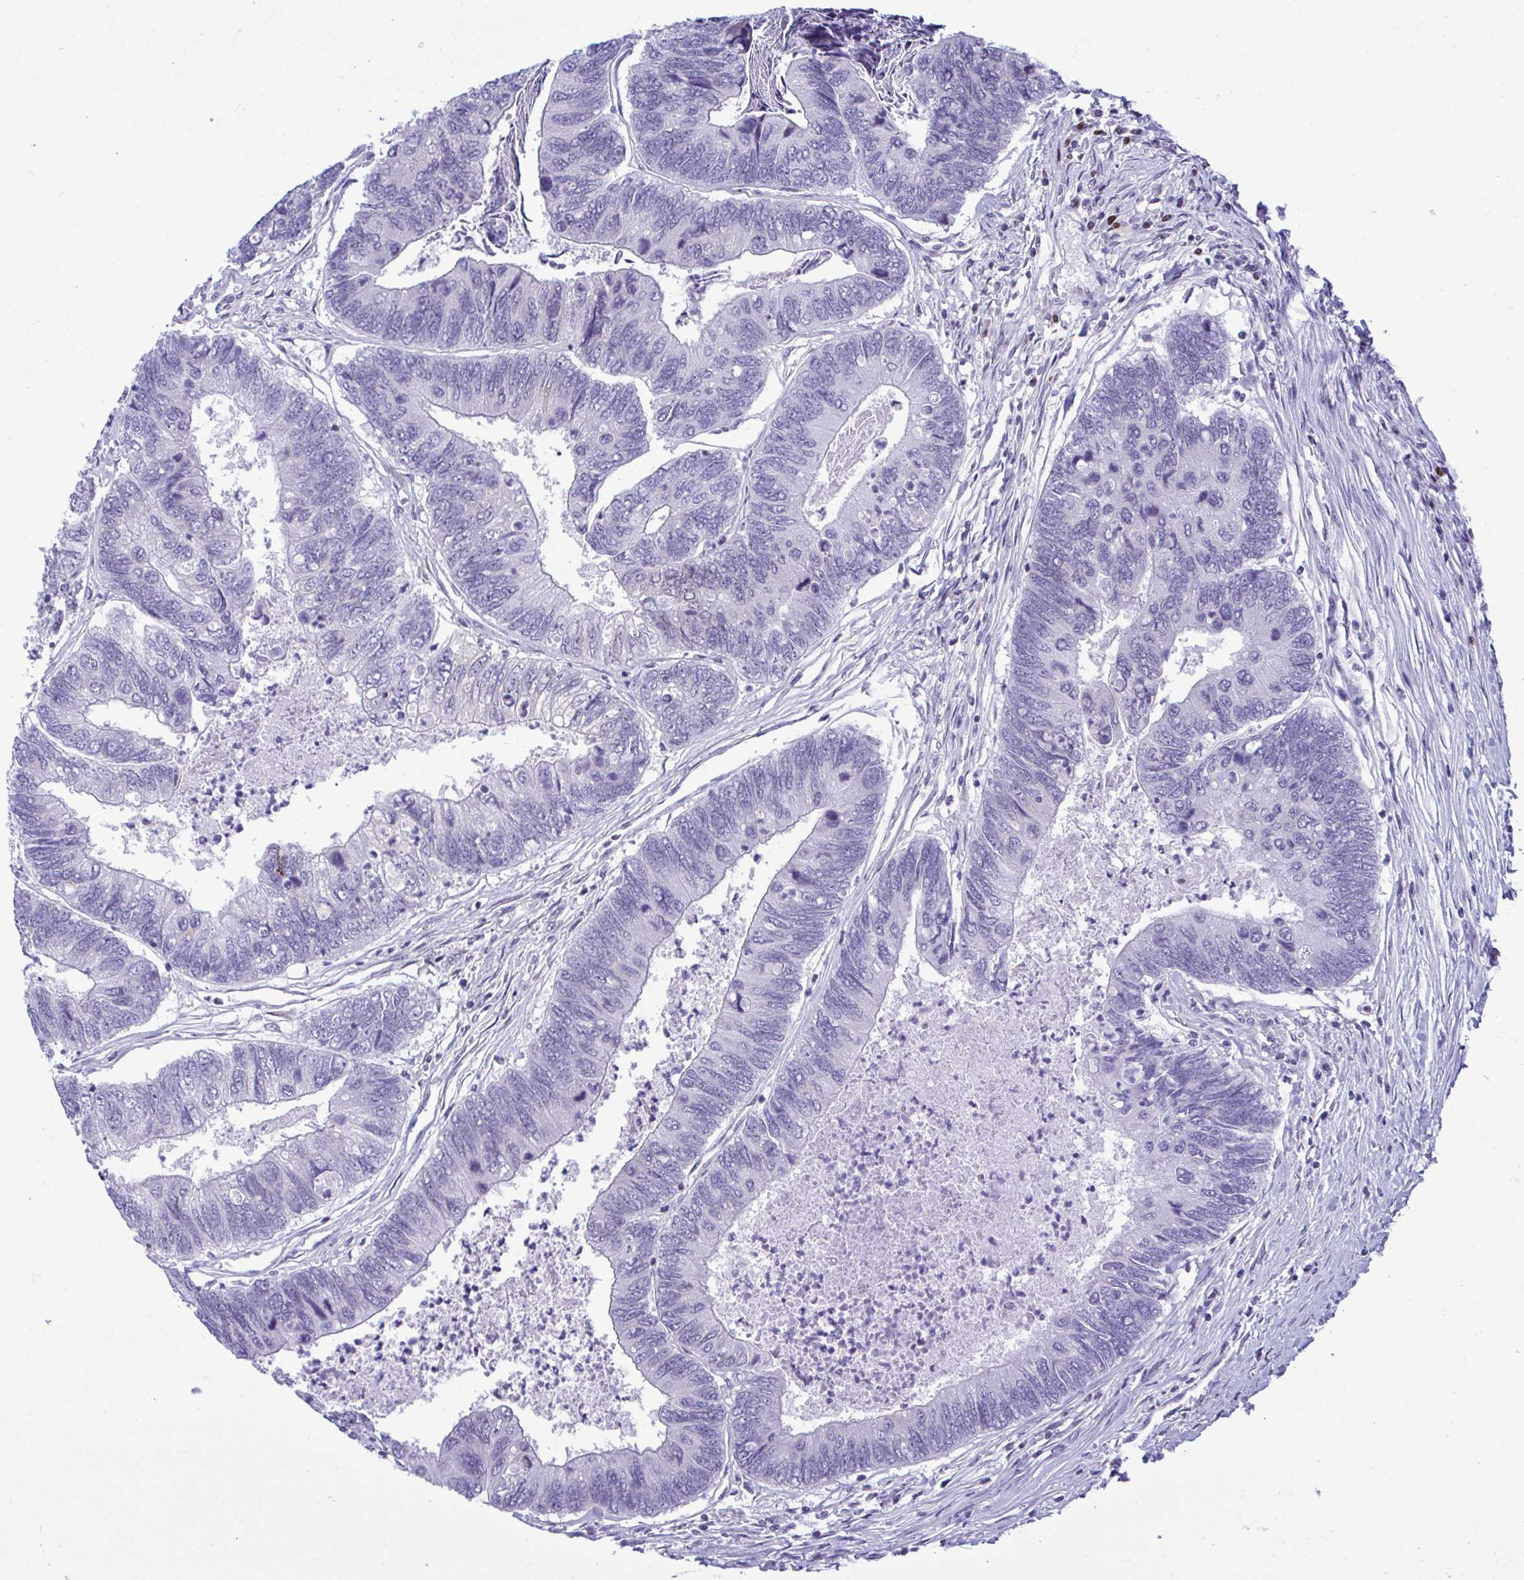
{"staining": {"intensity": "negative", "quantity": "none", "location": "none"}, "tissue": "colorectal cancer", "cell_type": "Tumor cells", "image_type": "cancer", "snomed": [{"axis": "morphology", "description": "Adenocarcinoma, NOS"}, {"axis": "topography", "description": "Colon"}], "caption": "IHC of colorectal cancer displays no staining in tumor cells.", "gene": "SLC25A51", "patient": {"sex": "female", "age": 67}}